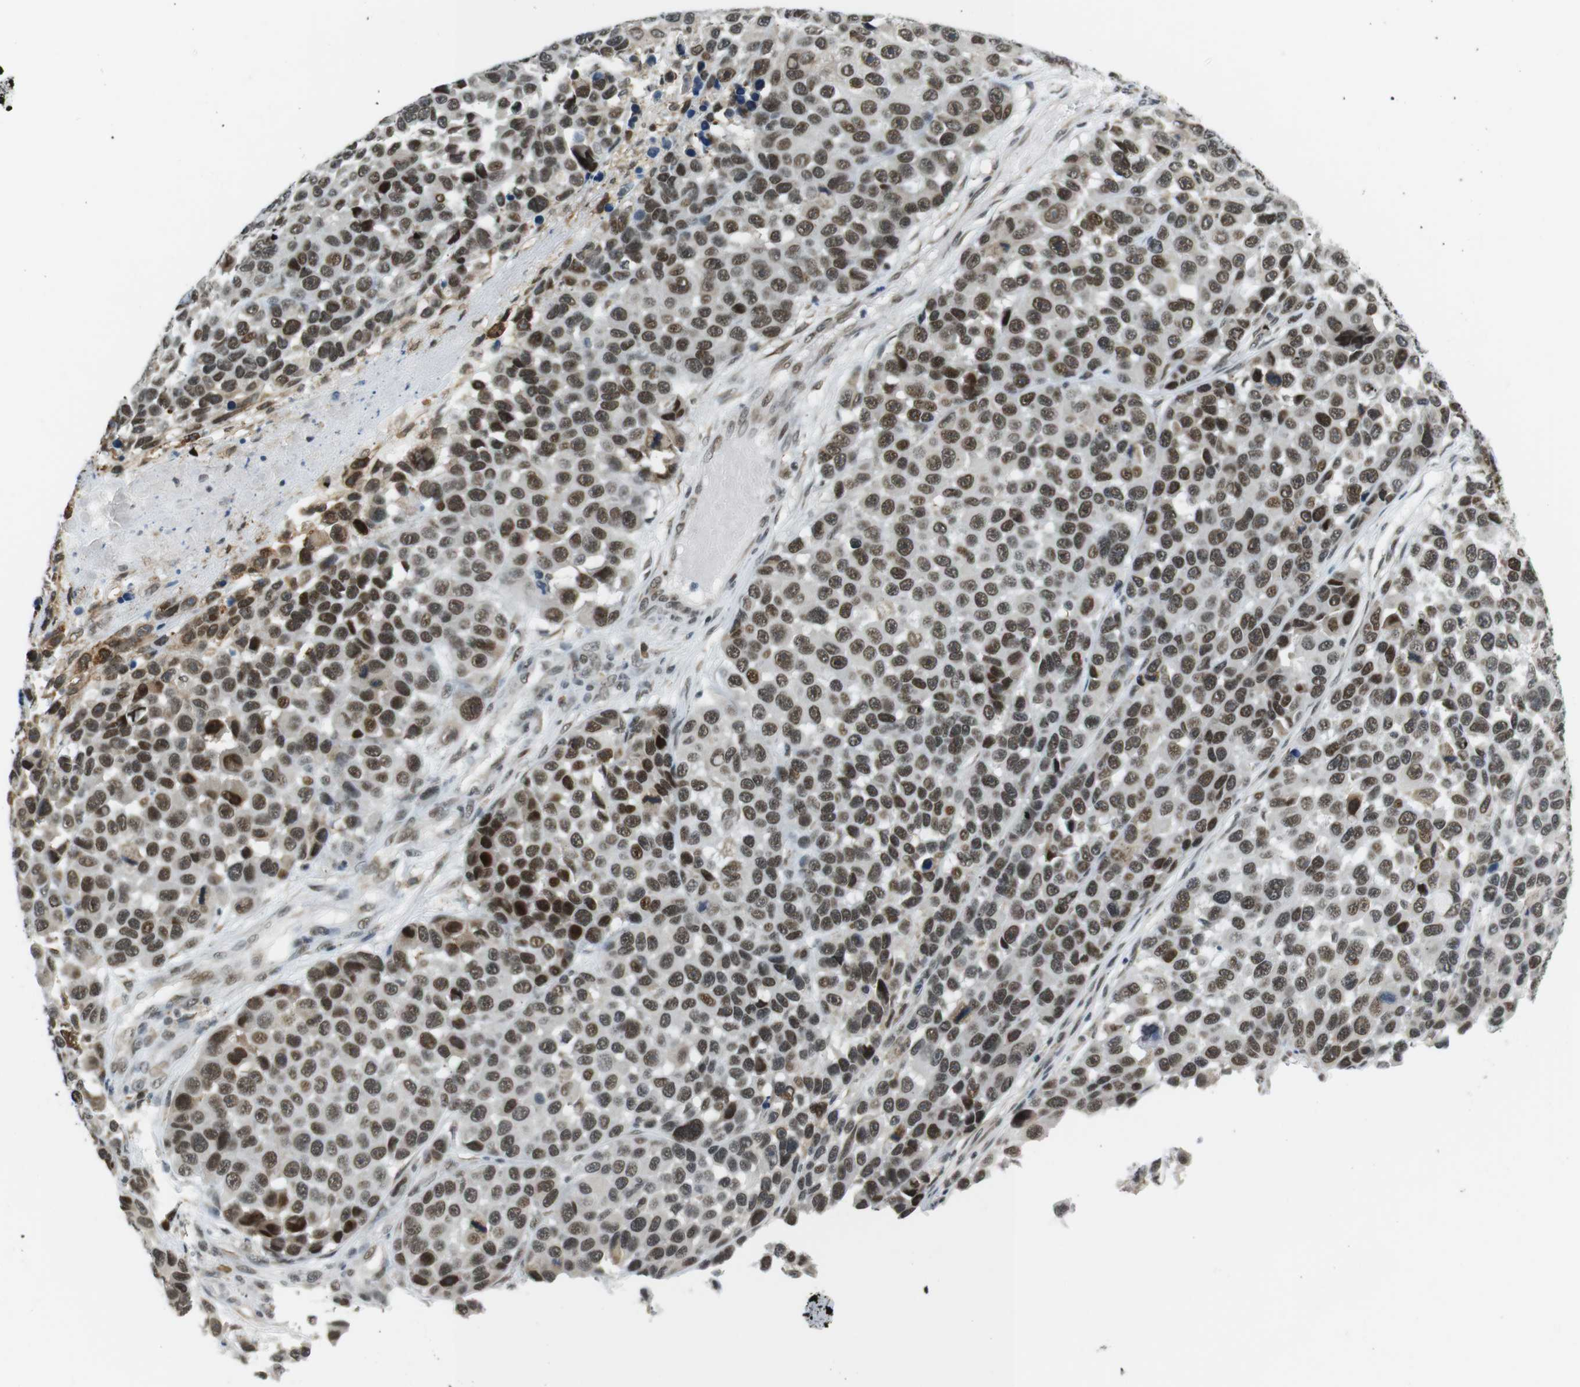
{"staining": {"intensity": "strong", "quantity": ">75%", "location": "nuclear"}, "tissue": "melanoma", "cell_type": "Tumor cells", "image_type": "cancer", "snomed": [{"axis": "morphology", "description": "Malignant melanoma, NOS"}, {"axis": "topography", "description": "Skin"}], "caption": "A high-resolution image shows immunohistochemistry (IHC) staining of melanoma, which exhibits strong nuclear expression in approximately >75% of tumor cells.", "gene": "RNF38", "patient": {"sex": "male", "age": 53}}